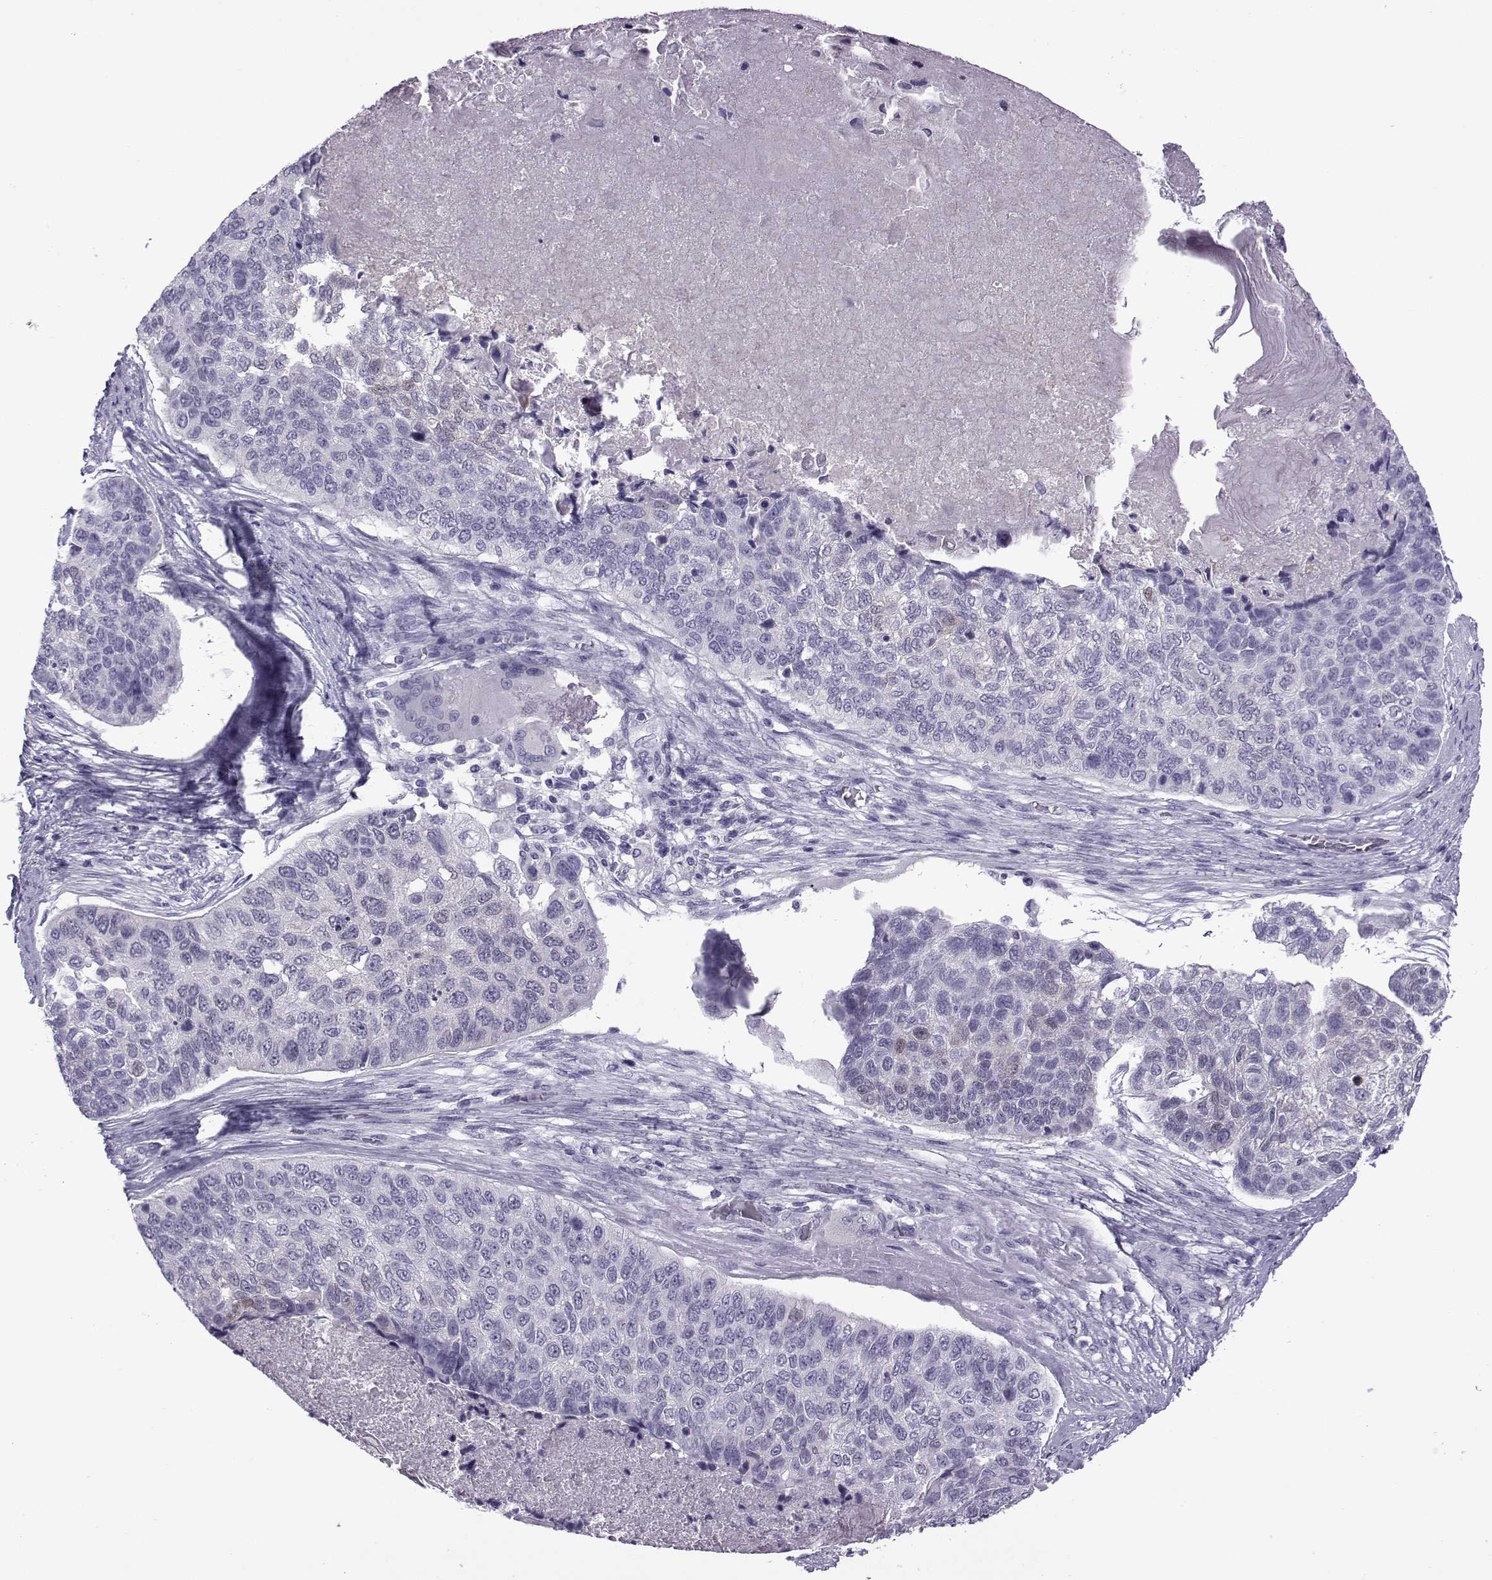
{"staining": {"intensity": "weak", "quantity": "<25%", "location": "cytoplasmic/membranous"}, "tissue": "lung cancer", "cell_type": "Tumor cells", "image_type": "cancer", "snomed": [{"axis": "morphology", "description": "Squamous cell carcinoma, NOS"}, {"axis": "topography", "description": "Lung"}], "caption": "Immunohistochemistry (IHC) of human lung squamous cell carcinoma shows no positivity in tumor cells.", "gene": "OIP5", "patient": {"sex": "male", "age": 69}}